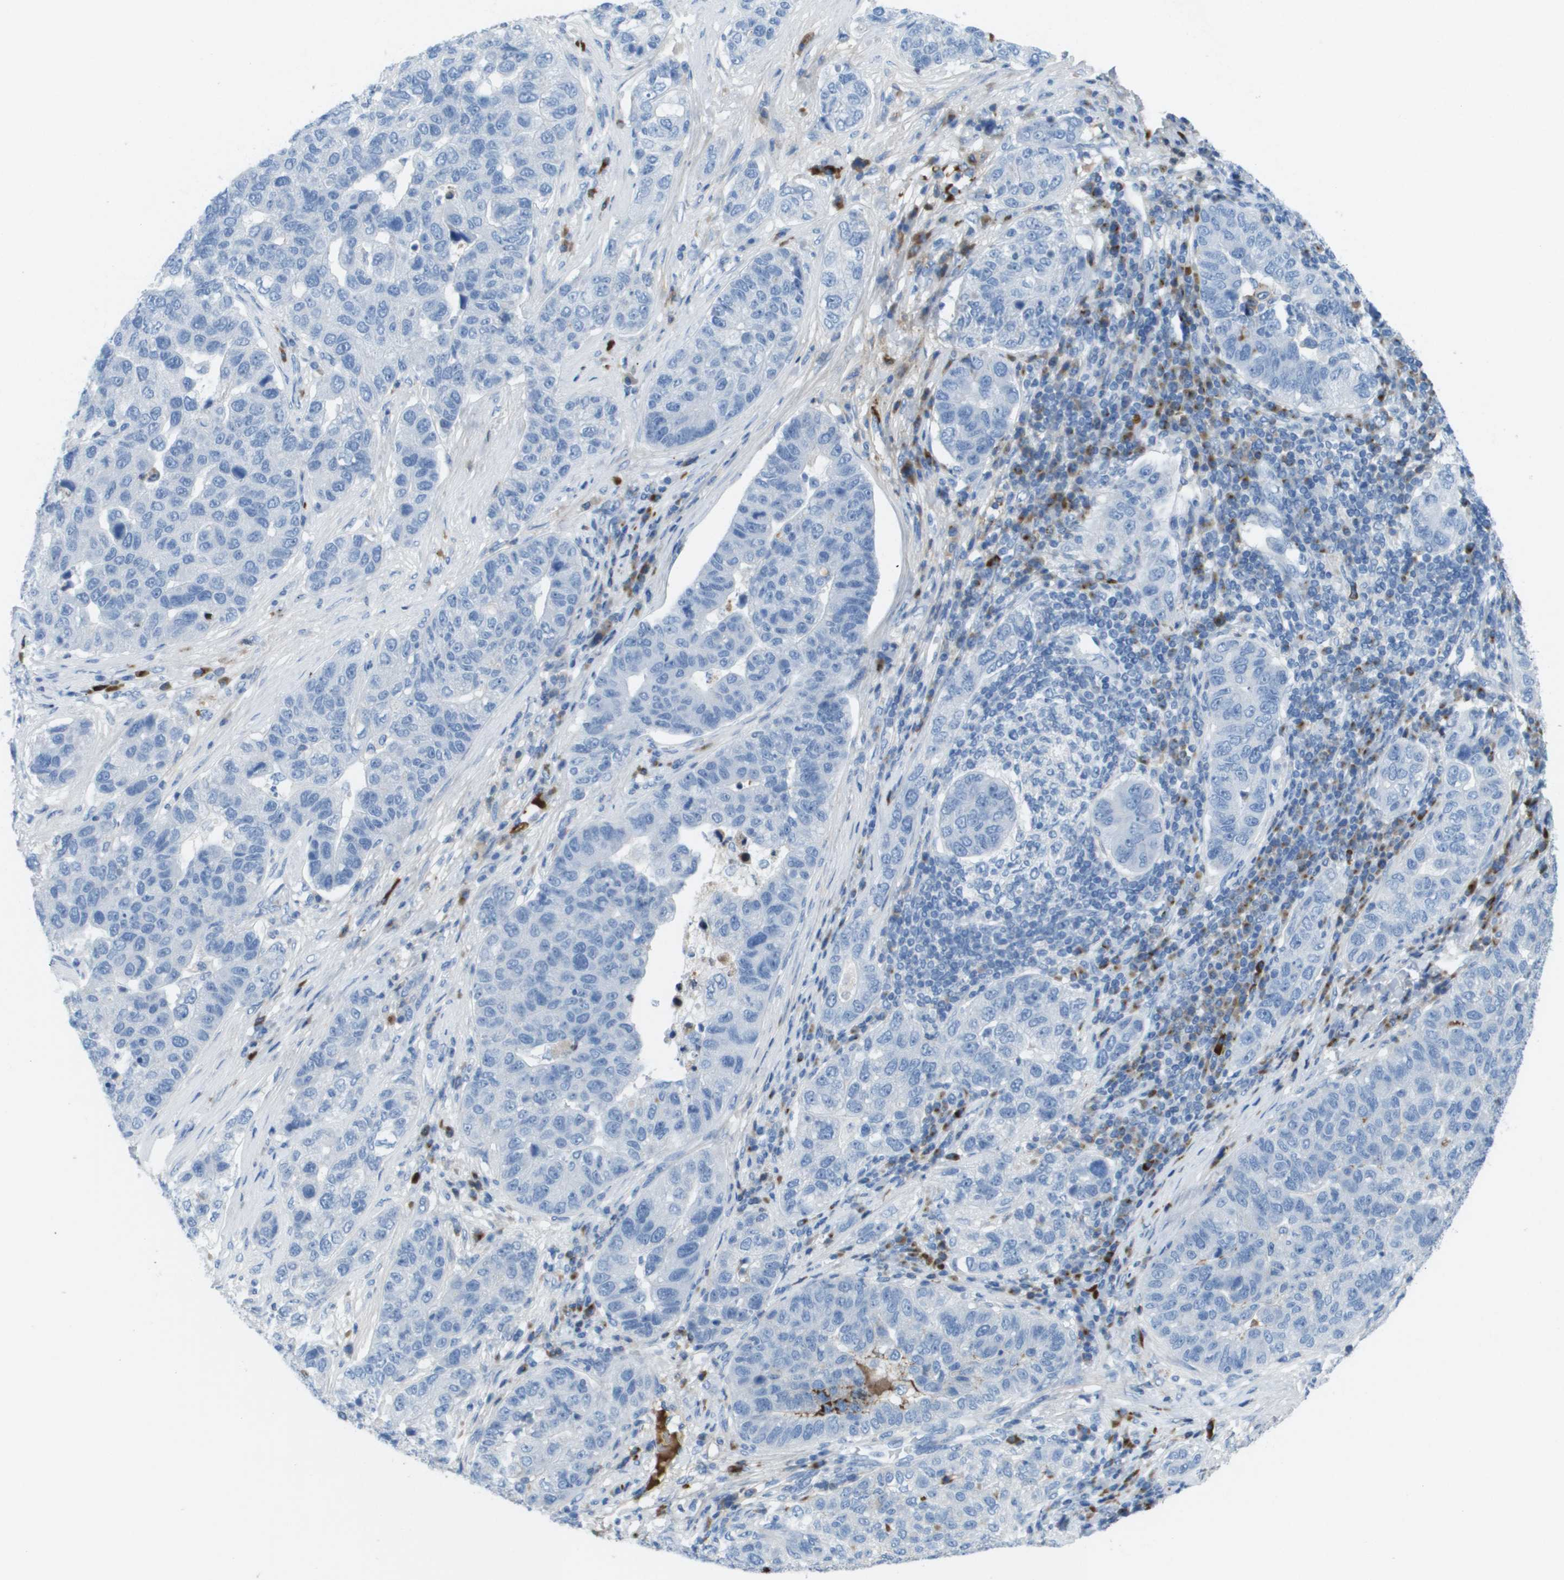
{"staining": {"intensity": "negative", "quantity": "none", "location": "none"}, "tissue": "pancreatic cancer", "cell_type": "Tumor cells", "image_type": "cancer", "snomed": [{"axis": "morphology", "description": "Adenocarcinoma, NOS"}, {"axis": "topography", "description": "Pancreas"}], "caption": "DAB (3,3'-diaminobenzidine) immunohistochemical staining of human pancreatic cancer (adenocarcinoma) displays no significant staining in tumor cells. (DAB (3,3'-diaminobenzidine) immunohistochemistry visualized using brightfield microscopy, high magnification).", "gene": "GPR18", "patient": {"sex": "female", "age": 61}}